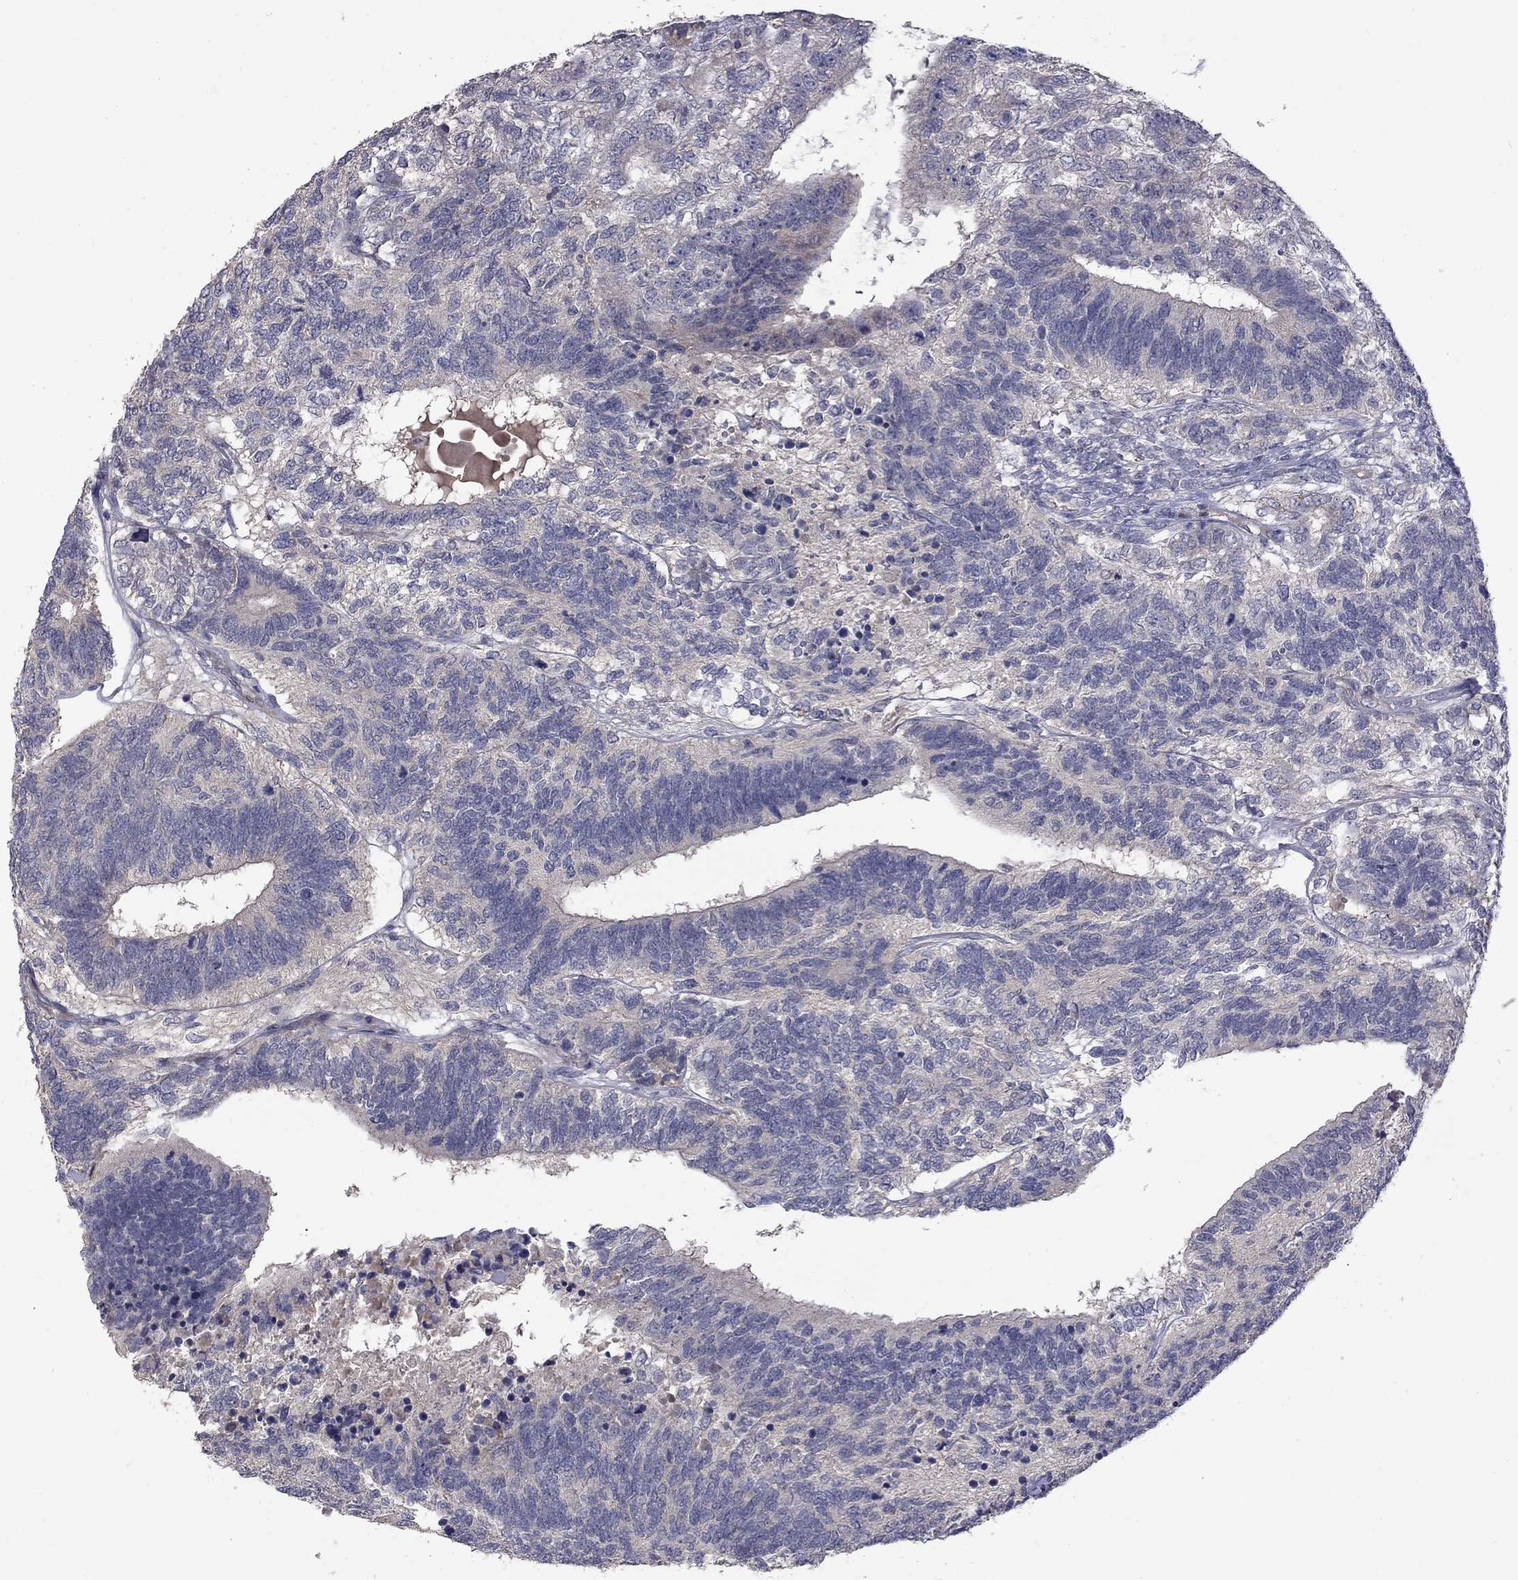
{"staining": {"intensity": "negative", "quantity": "none", "location": "none"}, "tissue": "testis cancer", "cell_type": "Tumor cells", "image_type": "cancer", "snomed": [{"axis": "morphology", "description": "Seminoma, NOS"}, {"axis": "morphology", "description": "Carcinoma, Embryonal, NOS"}, {"axis": "topography", "description": "Testis"}], "caption": "Testis cancer was stained to show a protein in brown. There is no significant expression in tumor cells.", "gene": "SLC39A14", "patient": {"sex": "male", "age": 41}}